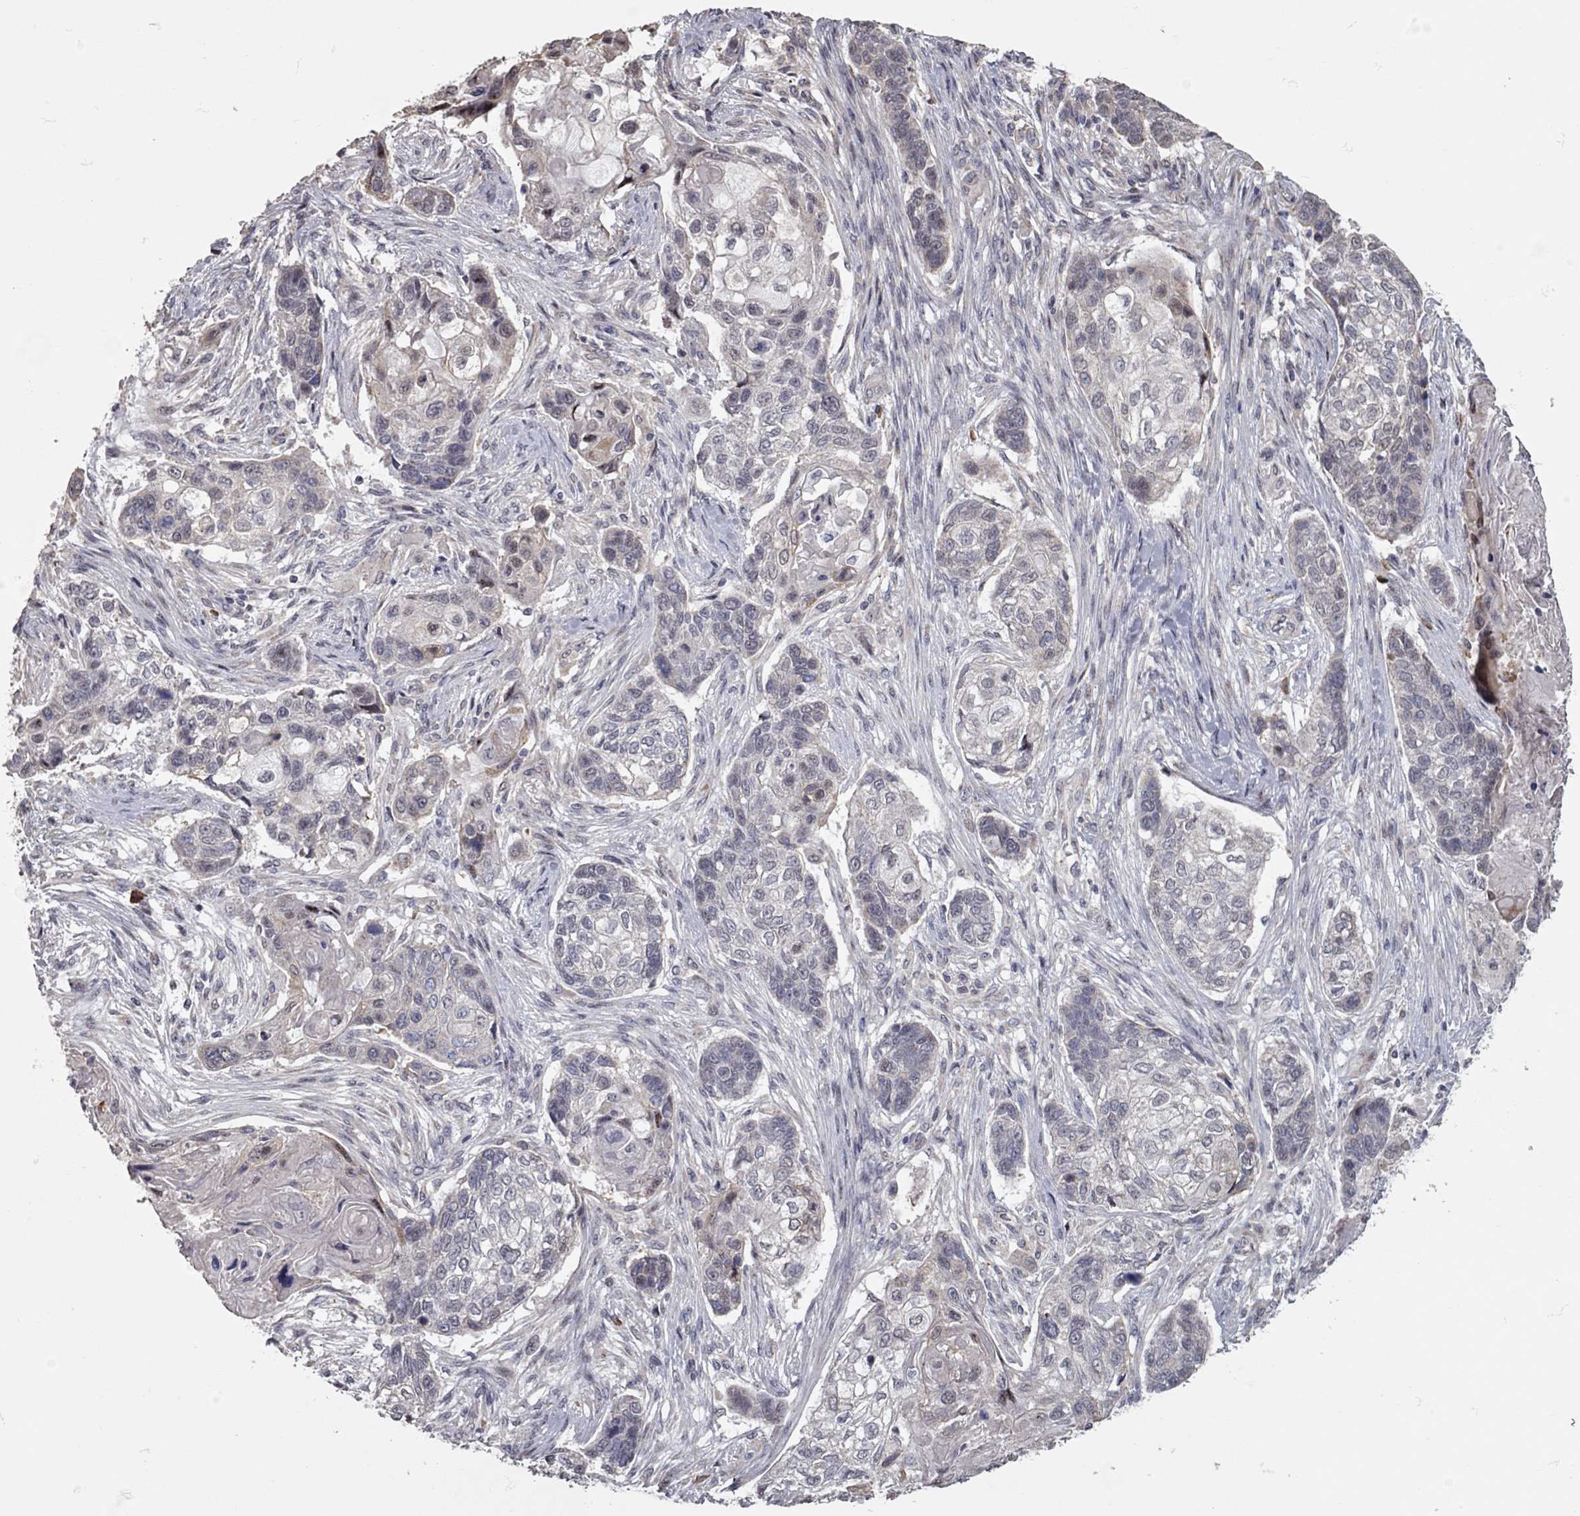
{"staining": {"intensity": "negative", "quantity": "none", "location": "none"}, "tissue": "lung cancer", "cell_type": "Tumor cells", "image_type": "cancer", "snomed": [{"axis": "morphology", "description": "Normal tissue, NOS"}, {"axis": "morphology", "description": "Squamous cell carcinoma, NOS"}, {"axis": "topography", "description": "Bronchus"}, {"axis": "topography", "description": "Lung"}], "caption": "Immunohistochemistry (IHC) photomicrograph of squamous cell carcinoma (lung) stained for a protein (brown), which demonstrates no expression in tumor cells. (Immunohistochemistry (IHC), brightfield microscopy, high magnification).", "gene": "XAGE2", "patient": {"sex": "male", "age": 69}}